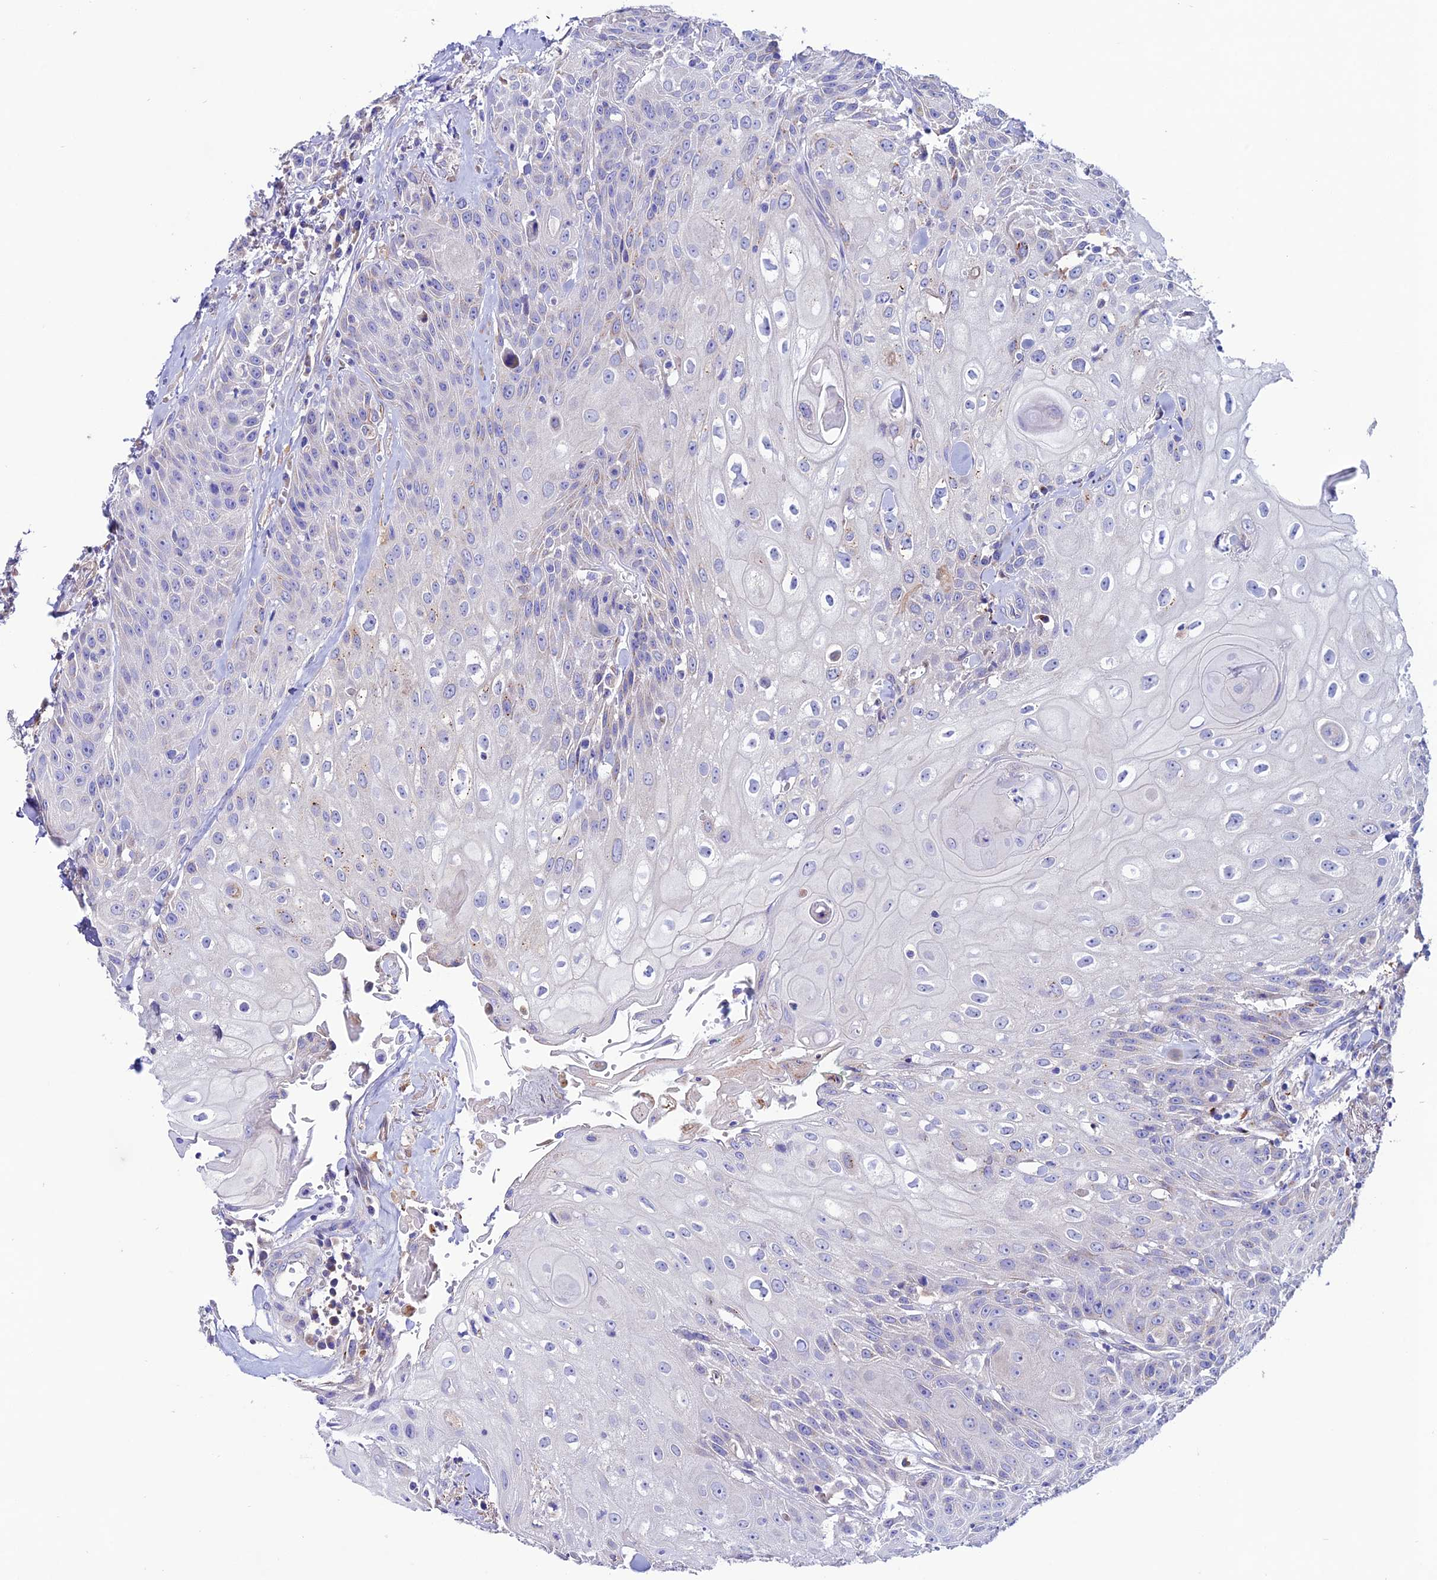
{"staining": {"intensity": "negative", "quantity": "none", "location": "none"}, "tissue": "head and neck cancer", "cell_type": "Tumor cells", "image_type": "cancer", "snomed": [{"axis": "morphology", "description": "Squamous cell carcinoma, NOS"}, {"axis": "topography", "description": "Oral tissue"}, {"axis": "topography", "description": "Head-Neck"}], "caption": "High magnification brightfield microscopy of head and neck cancer (squamous cell carcinoma) stained with DAB (3,3'-diaminobenzidine) (brown) and counterstained with hematoxylin (blue): tumor cells show no significant expression.", "gene": "OR51Q1", "patient": {"sex": "female", "age": 82}}